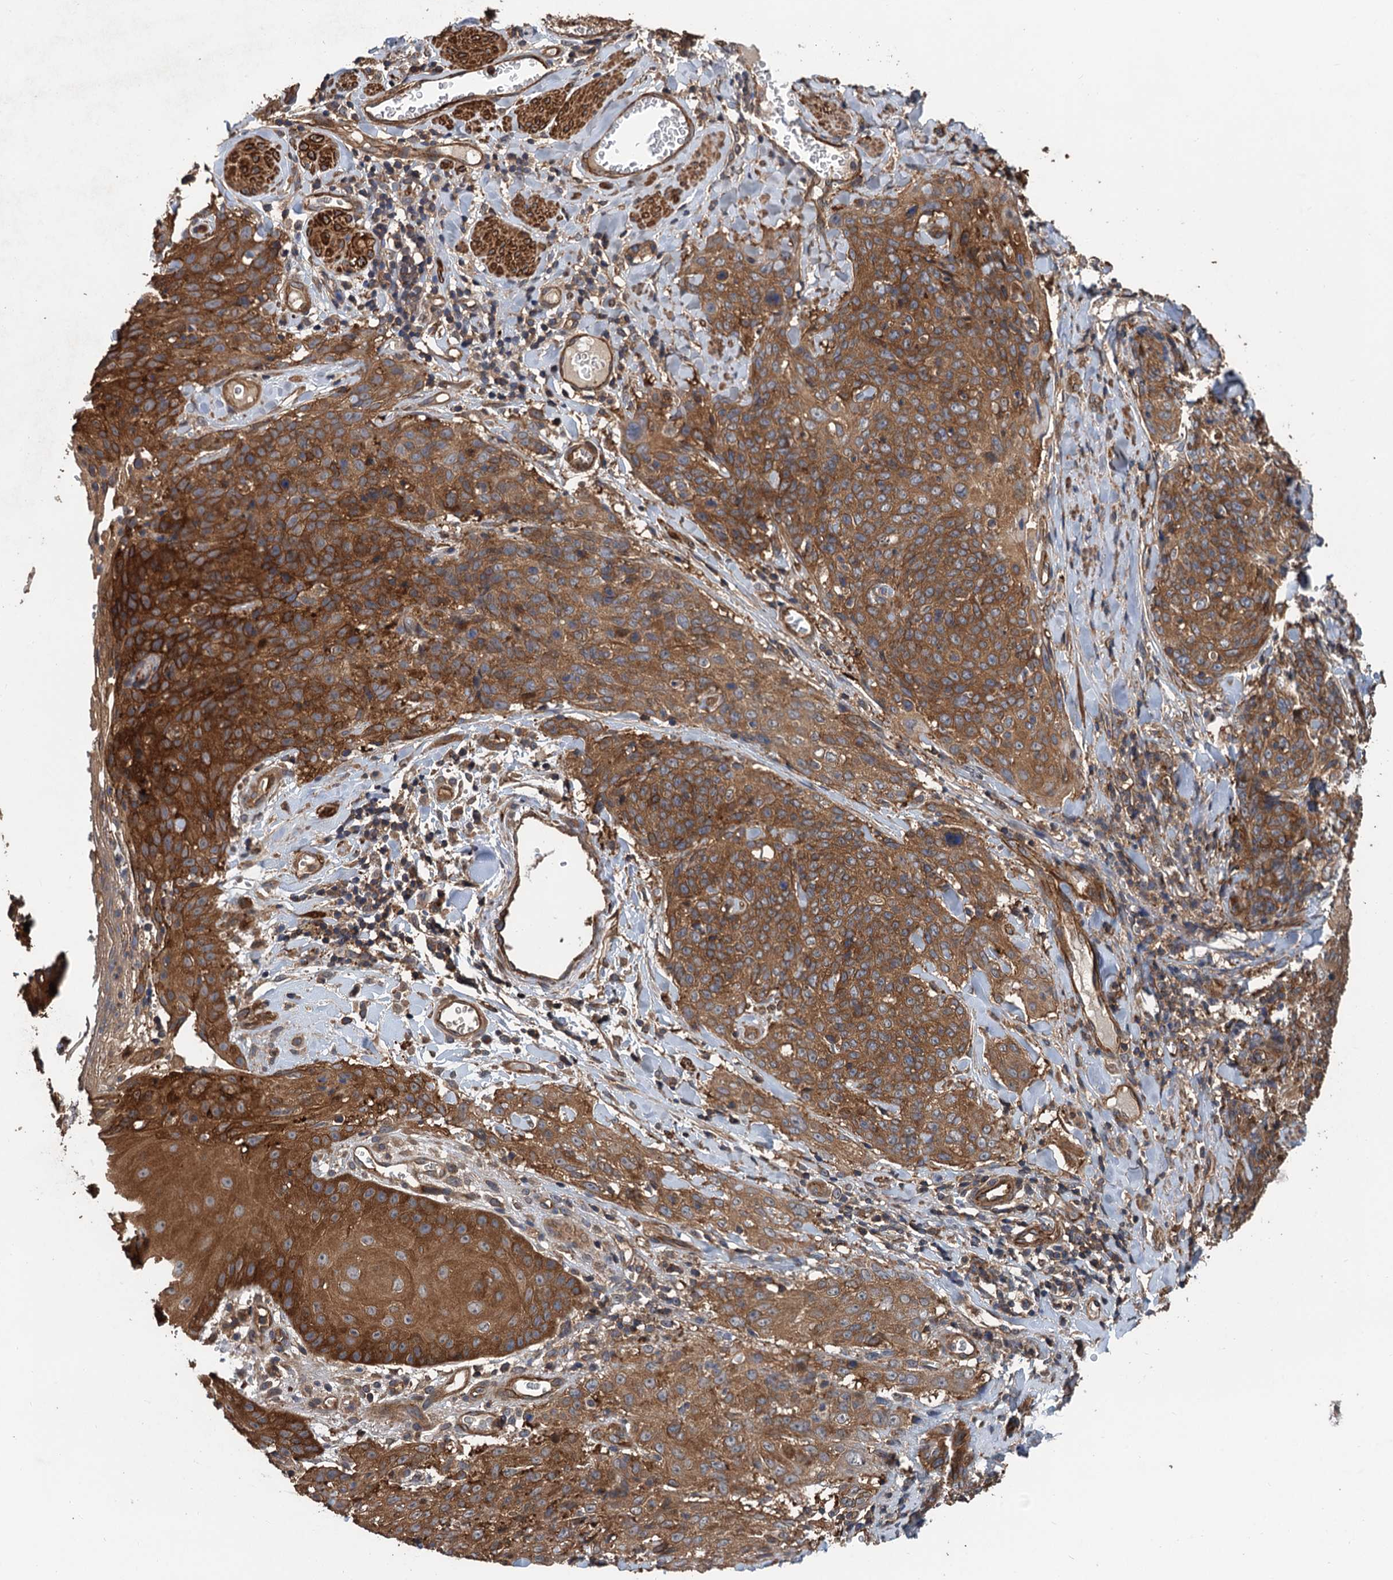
{"staining": {"intensity": "moderate", "quantity": ">75%", "location": "cytoplasmic/membranous"}, "tissue": "skin cancer", "cell_type": "Tumor cells", "image_type": "cancer", "snomed": [{"axis": "morphology", "description": "Squamous cell carcinoma, NOS"}, {"axis": "topography", "description": "Skin"}, {"axis": "topography", "description": "Vulva"}], "caption": "A brown stain labels moderate cytoplasmic/membranous expression of a protein in skin cancer tumor cells. (Brightfield microscopy of DAB IHC at high magnification).", "gene": "PPP4R1", "patient": {"sex": "female", "age": 85}}